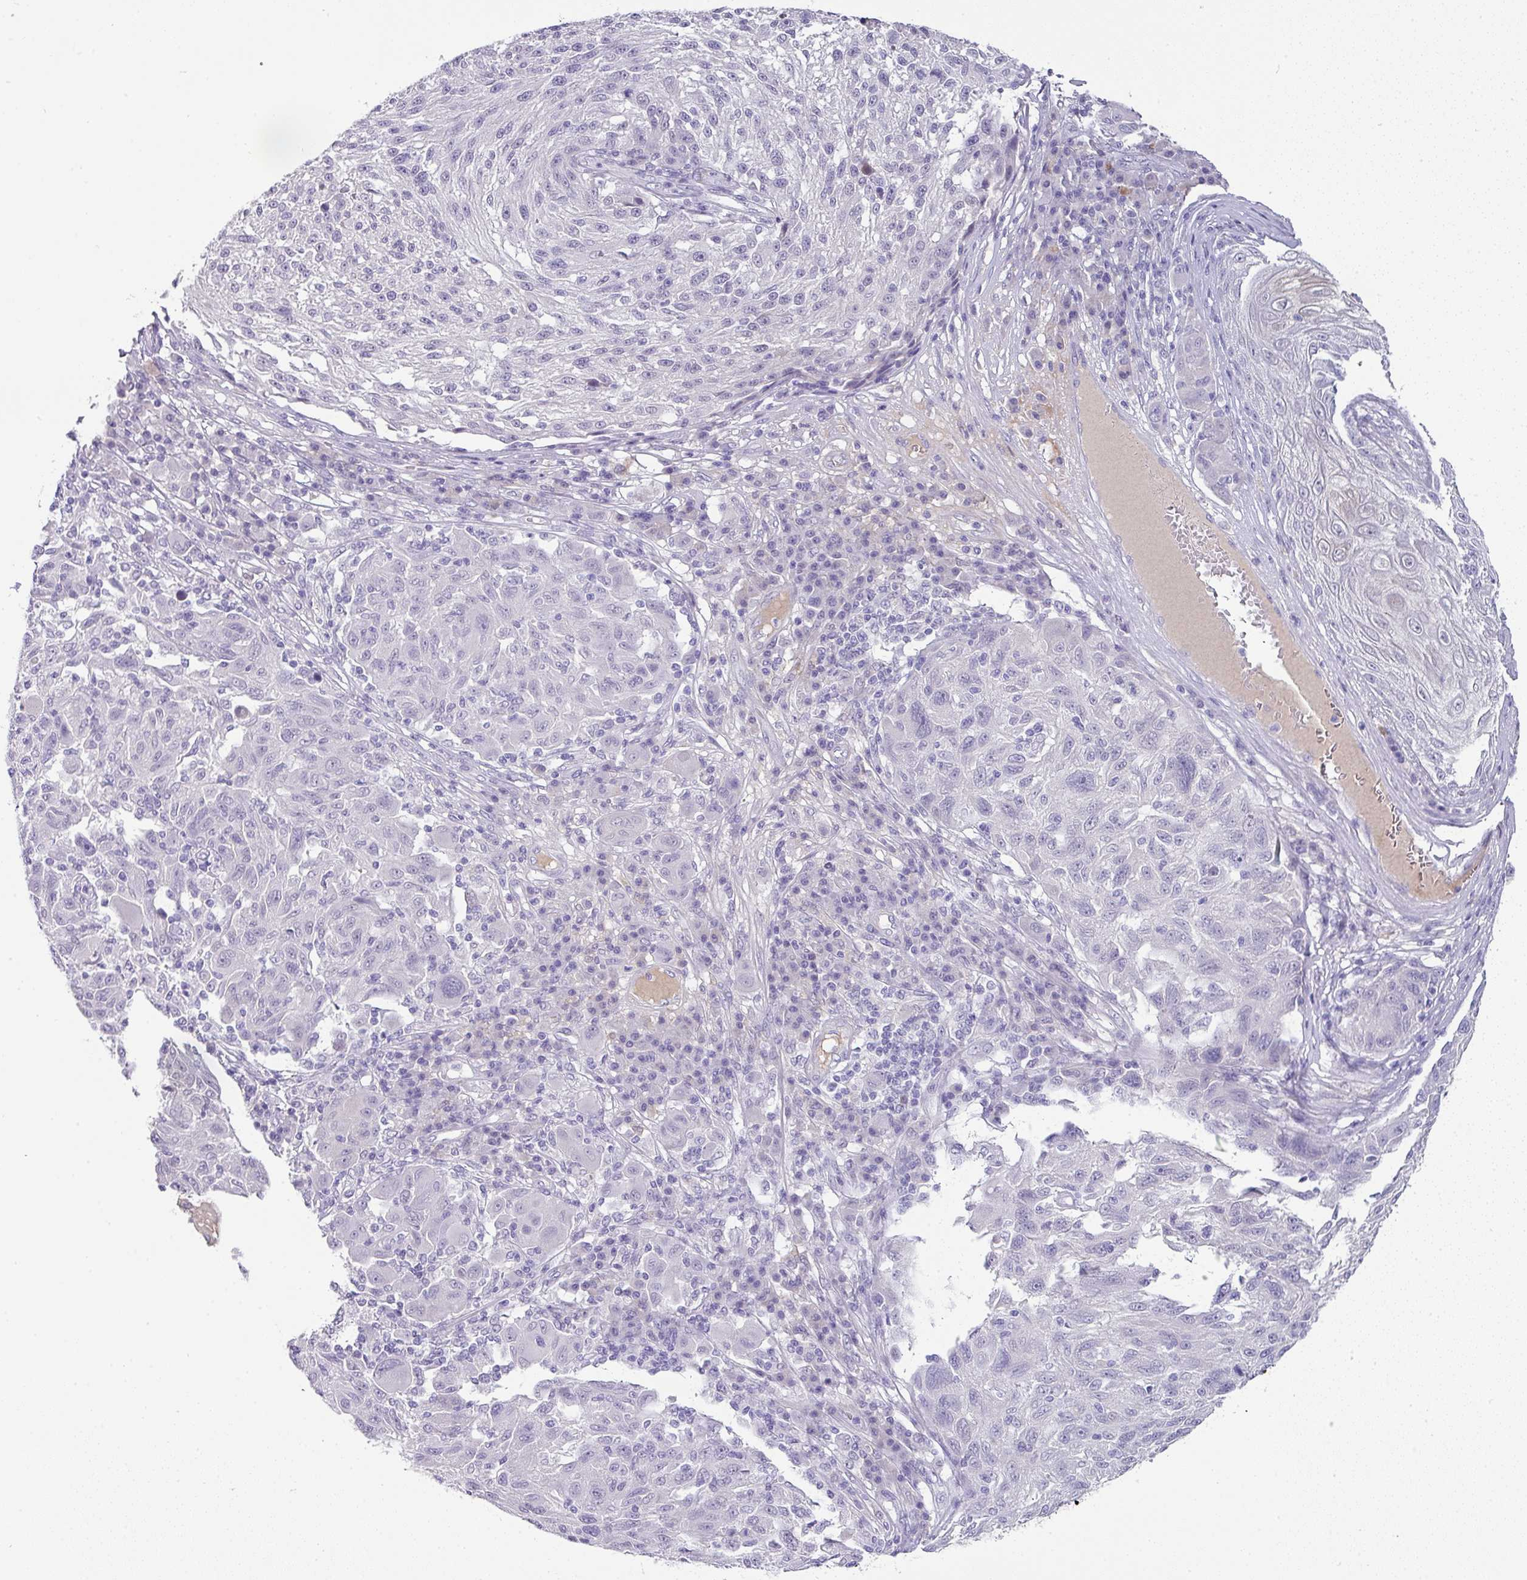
{"staining": {"intensity": "negative", "quantity": "none", "location": "none"}, "tissue": "melanoma", "cell_type": "Tumor cells", "image_type": "cancer", "snomed": [{"axis": "morphology", "description": "Malignant melanoma, NOS"}, {"axis": "topography", "description": "Skin"}], "caption": "The micrograph demonstrates no significant expression in tumor cells of melanoma. Nuclei are stained in blue.", "gene": "FGF17", "patient": {"sex": "male", "age": 53}}